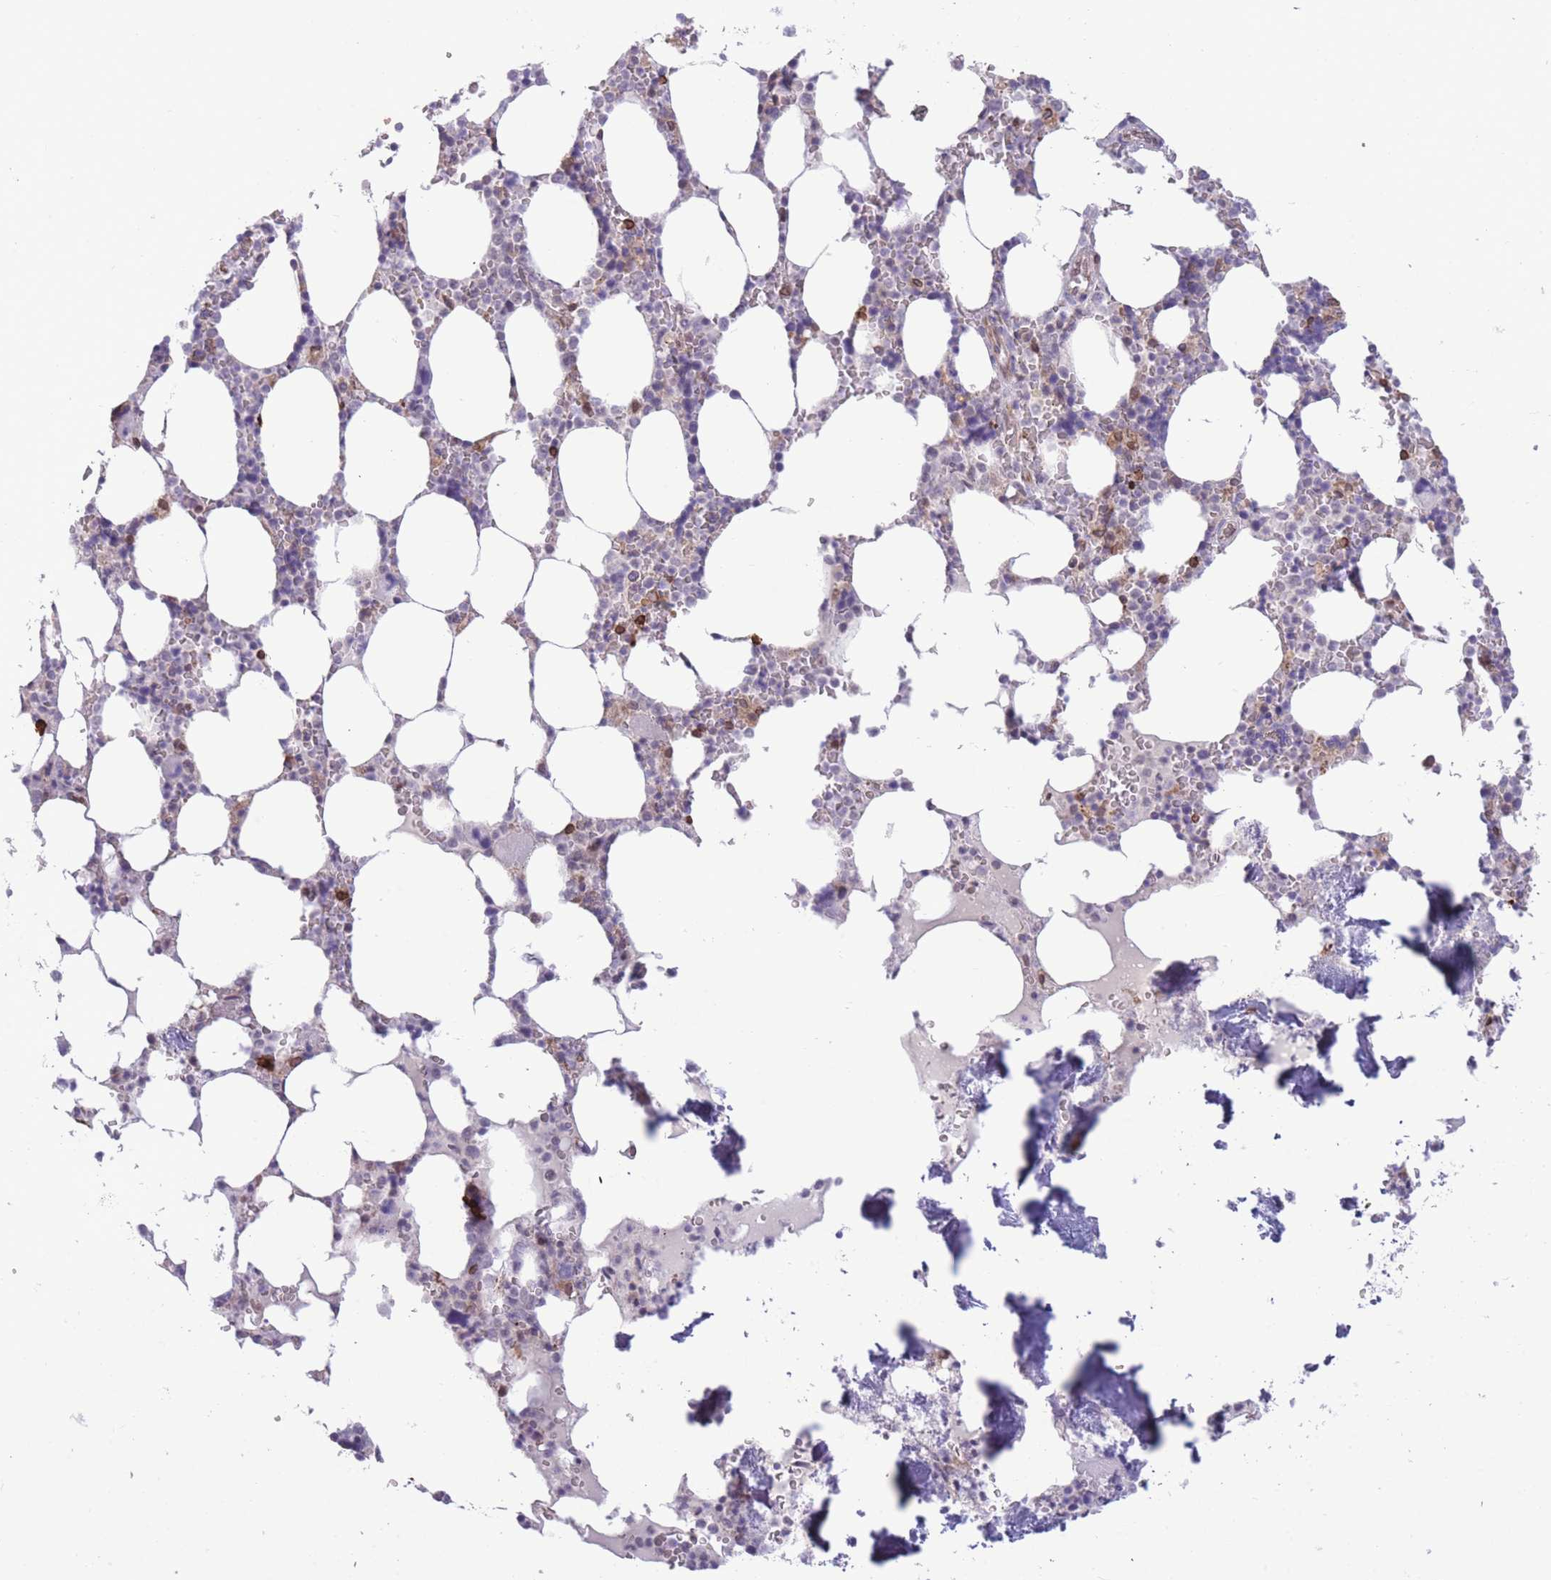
{"staining": {"intensity": "strong", "quantity": "<25%", "location": "cytoplasmic/membranous"}, "tissue": "bone marrow", "cell_type": "Hematopoietic cells", "image_type": "normal", "snomed": [{"axis": "morphology", "description": "Normal tissue, NOS"}, {"axis": "topography", "description": "Bone marrow"}], "caption": "High-power microscopy captured an IHC photomicrograph of unremarkable bone marrow, revealing strong cytoplasmic/membranous positivity in about <25% of hematopoietic cells.", "gene": "TMEM121", "patient": {"sex": "male", "age": 64}}